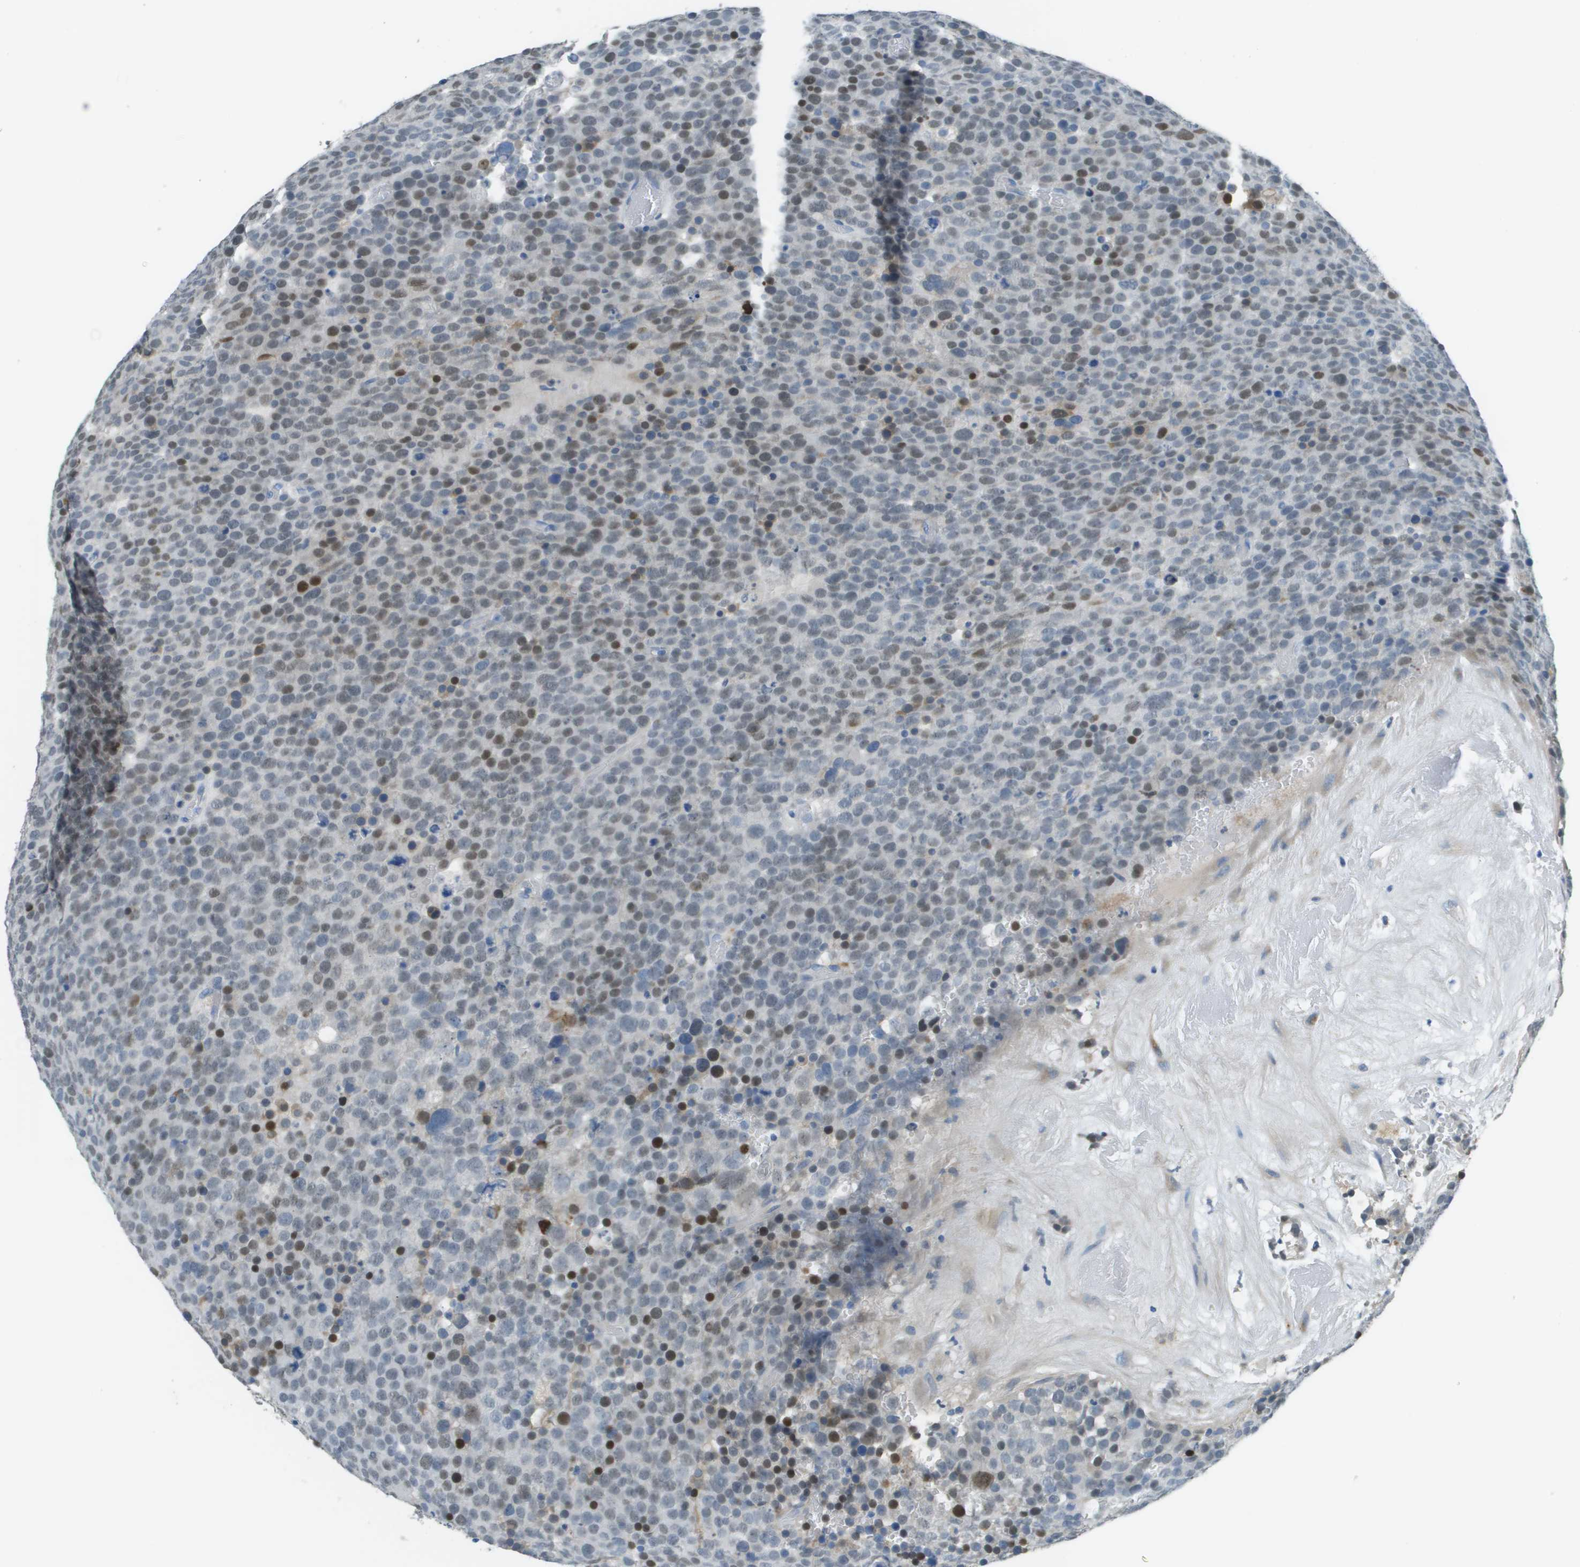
{"staining": {"intensity": "moderate", "quantity": "<25%", "location": "nuclear"}, "tissue": "testis cancer", "cell_type": "Tumor cells", "image_type": "cancer", "snomed": [{"axis": "morphology", "description": "Seminoma, NOS"}, {"axis": "topography", "description": "Testis"}], "caption": "Testis cancer tissue exhibits moderate nuclear expression in about <25% of tumor cells Nuclei are stained in blue.", "gene": "DCN", "patient": {"sex": "male", "age": 71}}